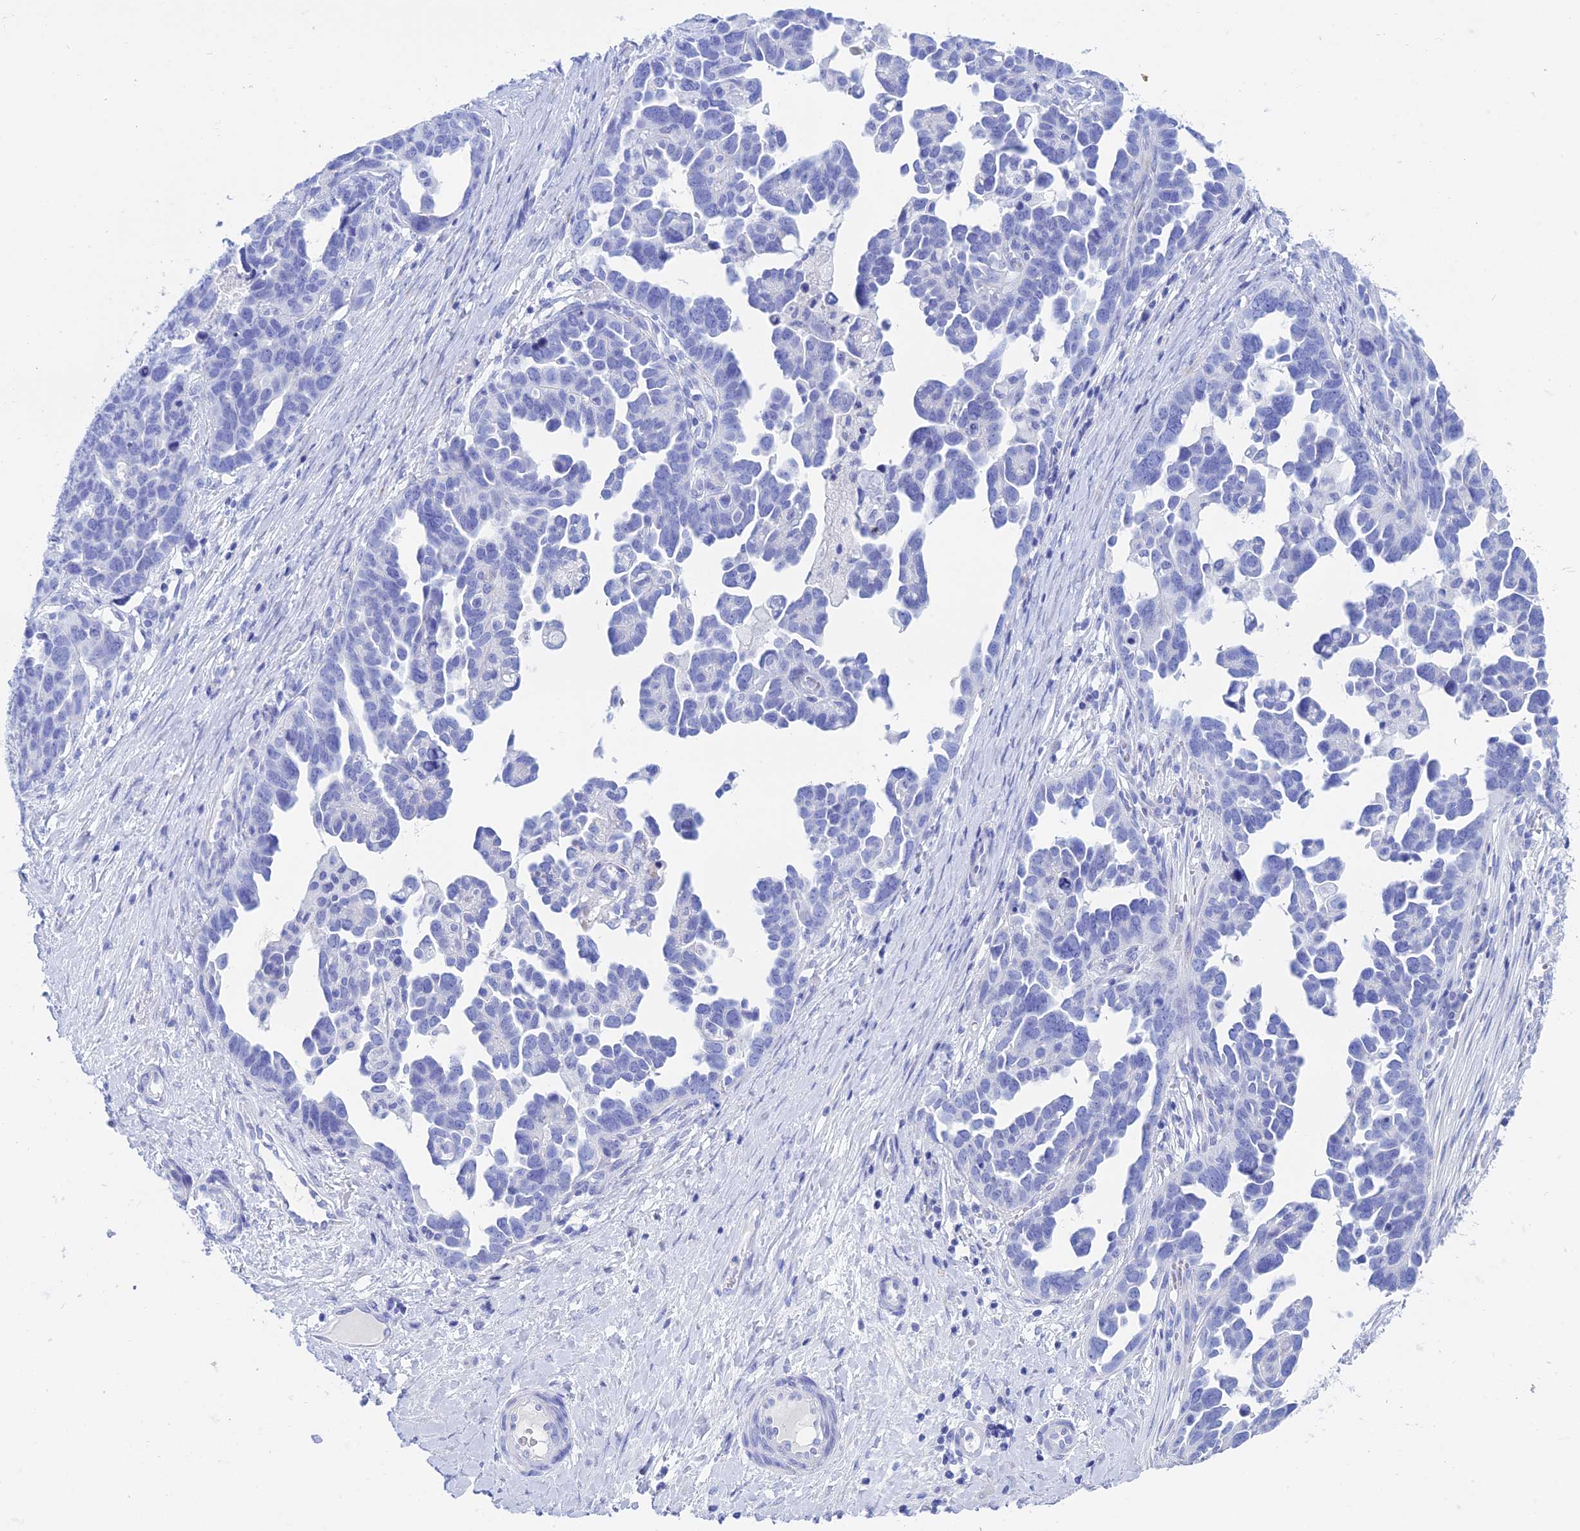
{"staining": {"intensity": "negative", "quantity": "none", "location": "none"}, "tissue": "ovarian cancer", "cell_type": "Tumor cells", "image_type": "cancer", "snomed": [{"axis": "morphology", "description": "Cystadenocarcinoma, serous, NOS"}, {"axis": "topography", "description": "Ovary"}], "caption": "This is an immunohistochemistry (IHC) image of human ovarian cancer (serous cystadenocarcinoma). There is no staining in tumor cells.", "gene": "ERICH4", "patient": {"sex": "female", "age": 54}}